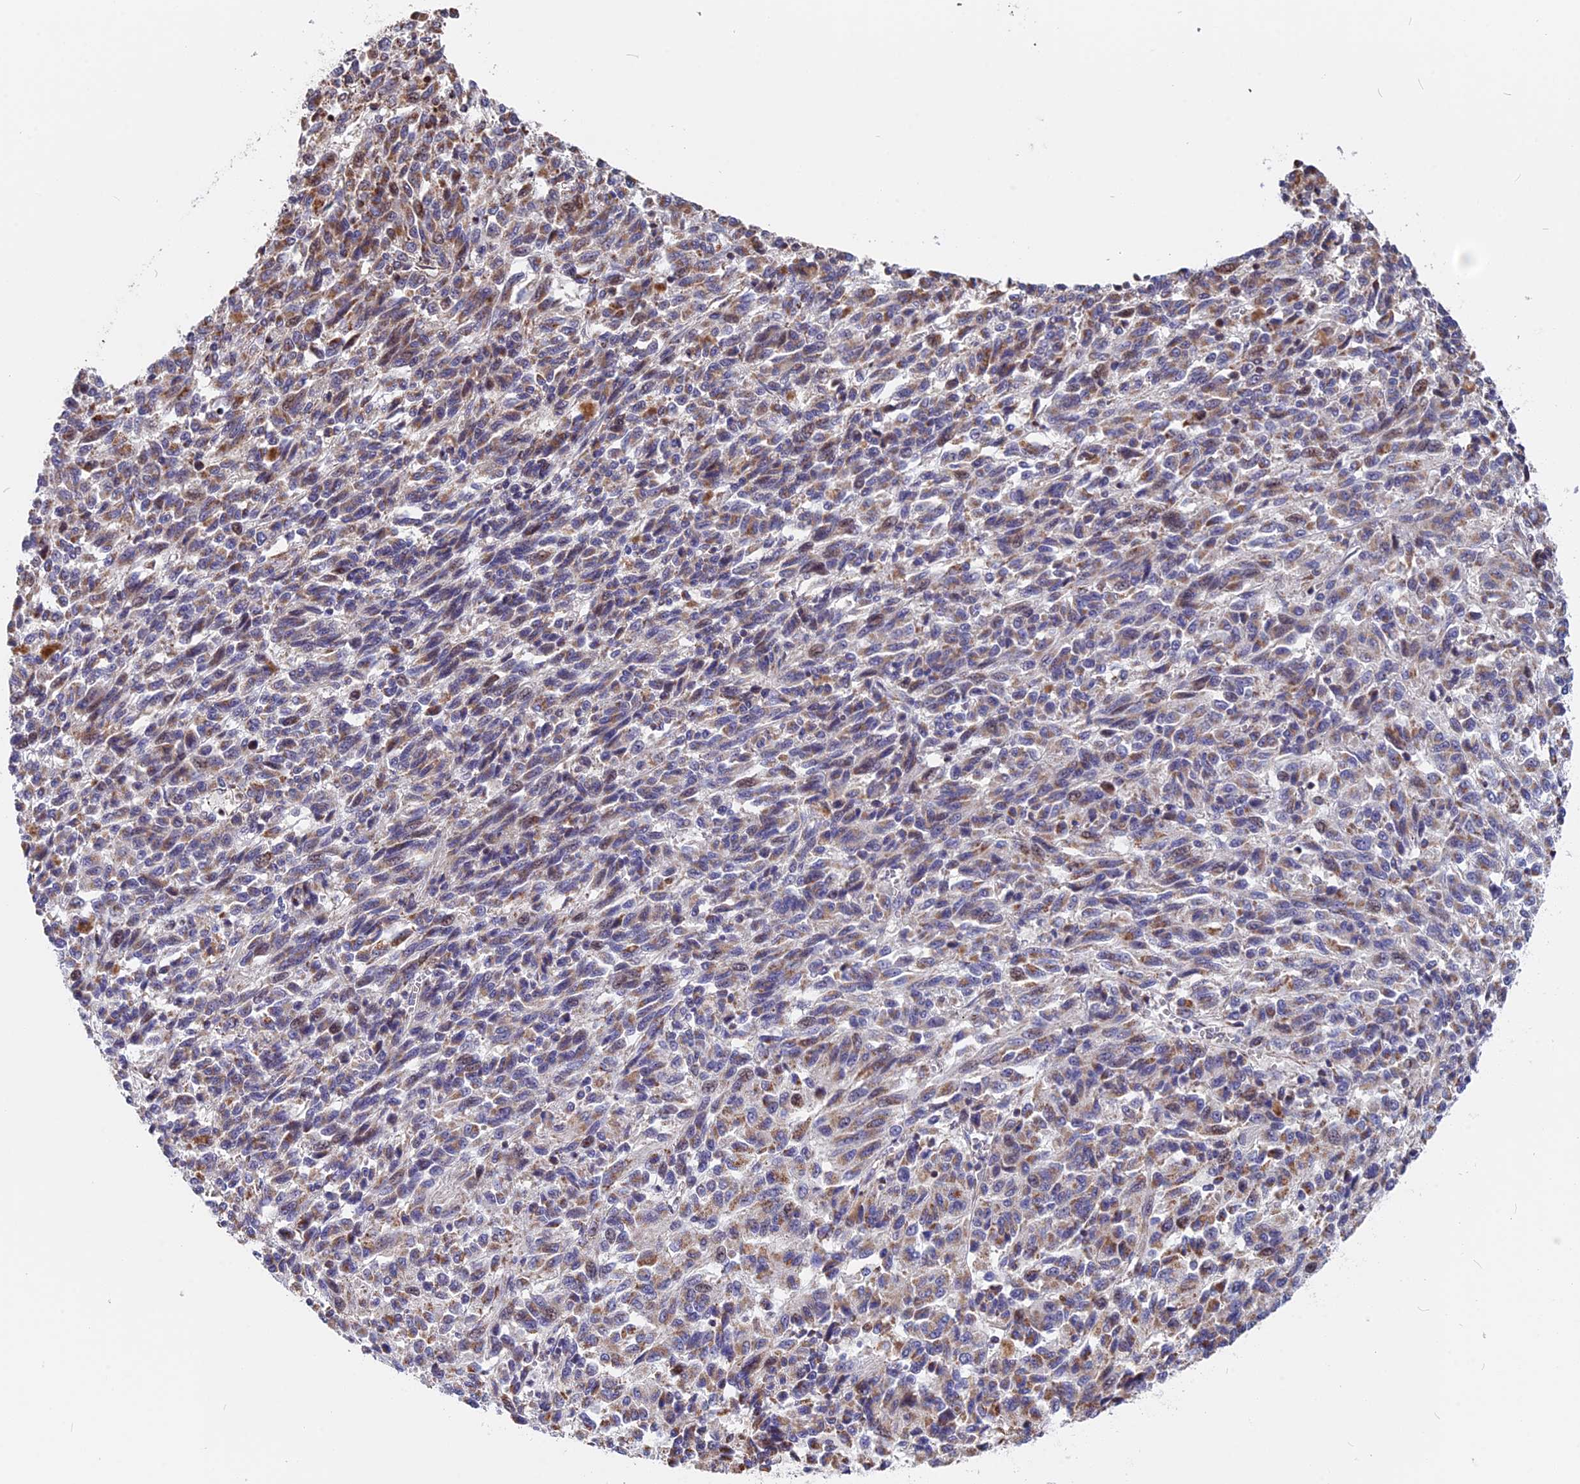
{"staining": {"intensity": "weak", "quantity": "25%-75%", "location": "cytoplasmic/membranous"}, "tissue": "melanoma", "cell_type": "Tumor cells", "image_type": "cancer", "snomed": [{"axis": "morphology", "description": "Malignant melanoma, Metastatic site"}, {"axis": "topography", "description": "Lung"}], "caption": "Weak cytoplasmic/membranous staining is appreciated in approximately 25%-75% of tumor cells in melanoma.", "gene": "FAM174C", "patient": {"sex": "male", "age": 64}}